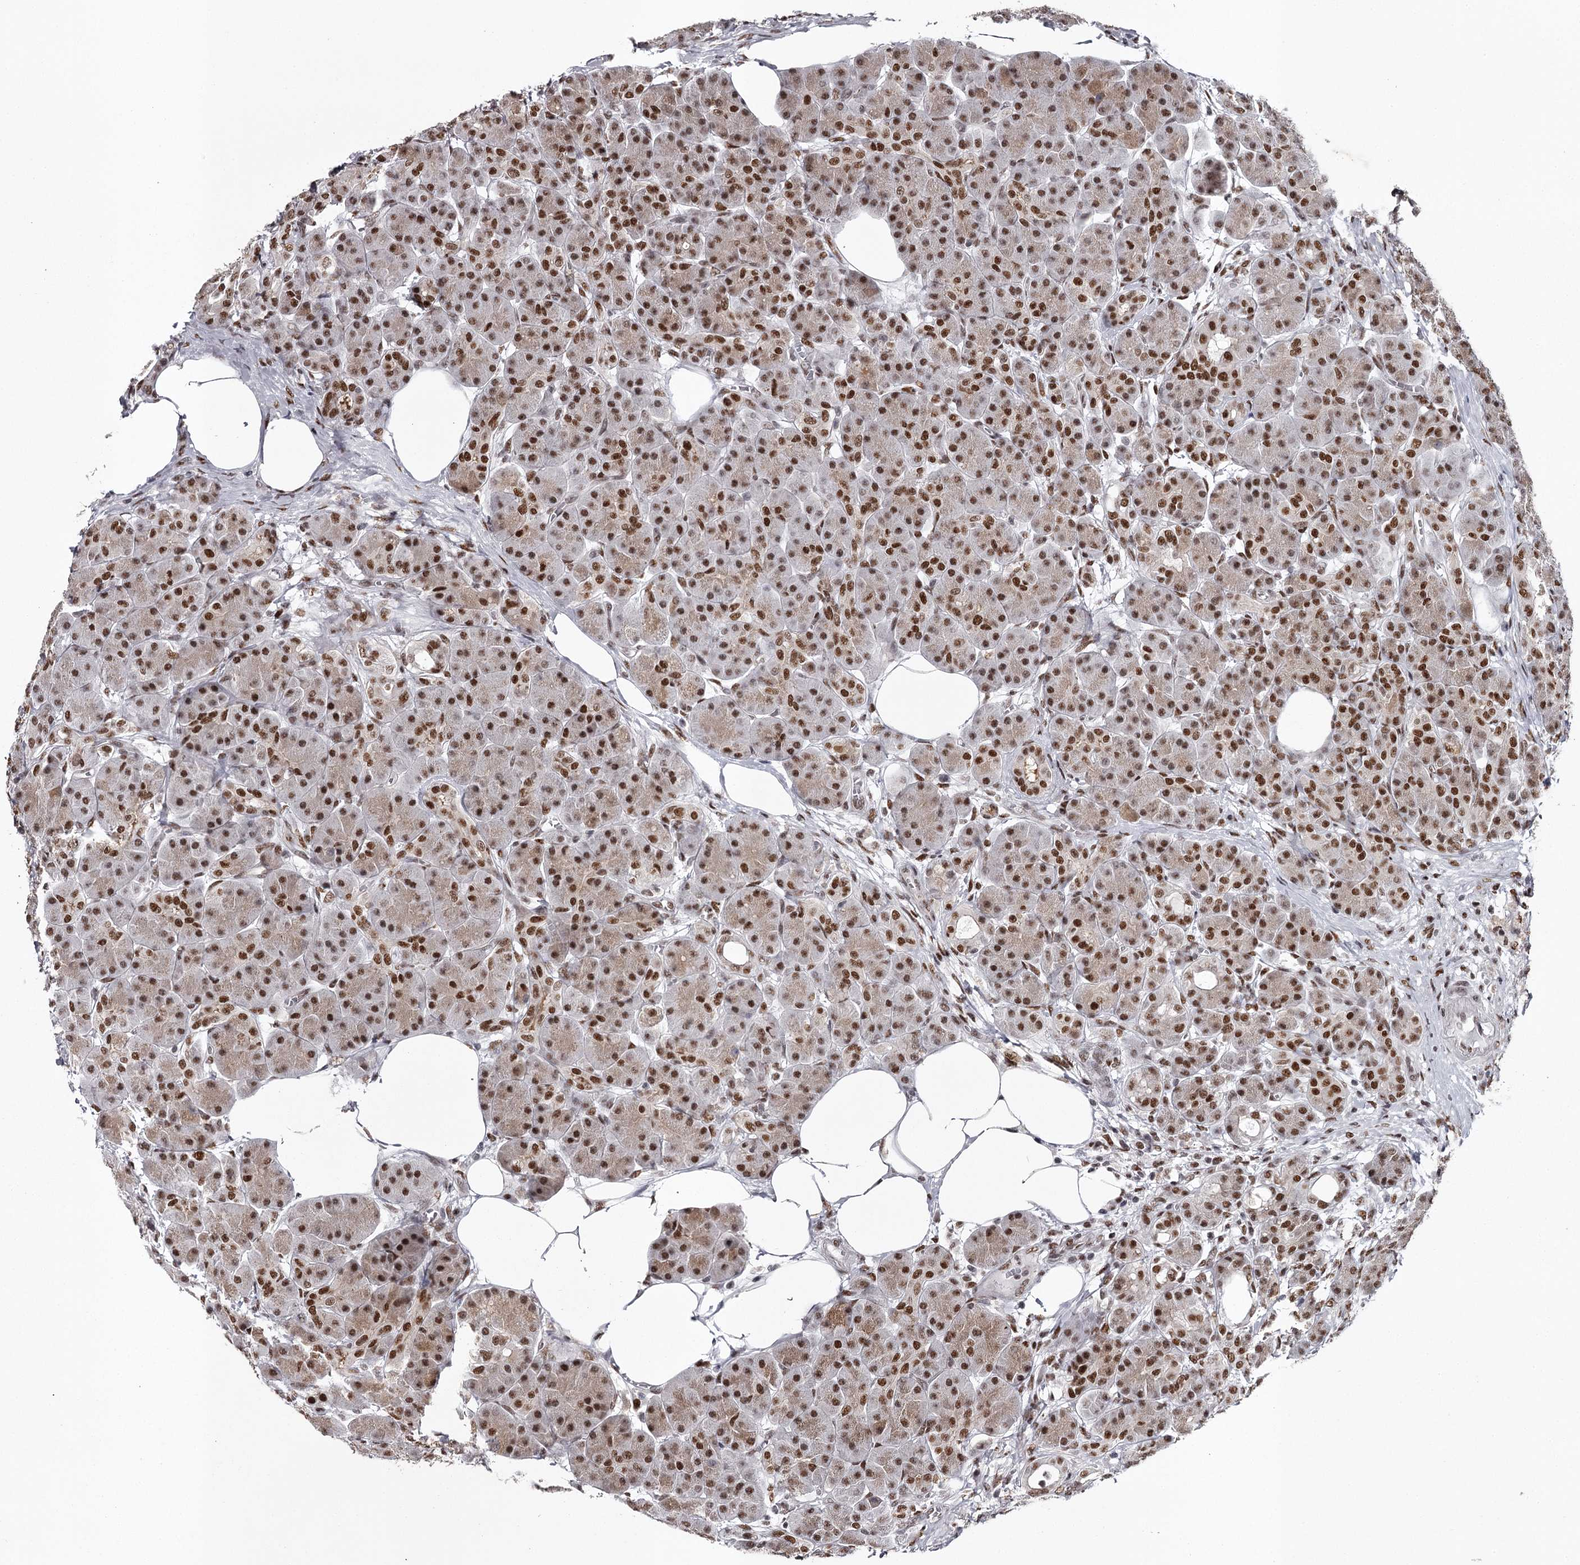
{"staining": {"intensity": "moderate", "quantity": ">75%", "location": "cytoplasmic/membranous,nuclear"}, "tissue": "pancreas", "cell_type": "Exocrine glandular cells", "image_type": "normal", "snomed": [{"axis": "morphology", "description": "Normal tissue, NOS"}, {"axis": "topography", "description": "Pancreas"}], "caption": "Immunohistochemistry of benign pancreas displays medium levels of moderate cytoplasmic/membranous,nuclear staining in approximately >75% of exocrine glandular cells.", "gene": "PSPC1", "patient": {"sex": "male", "age": 63}}